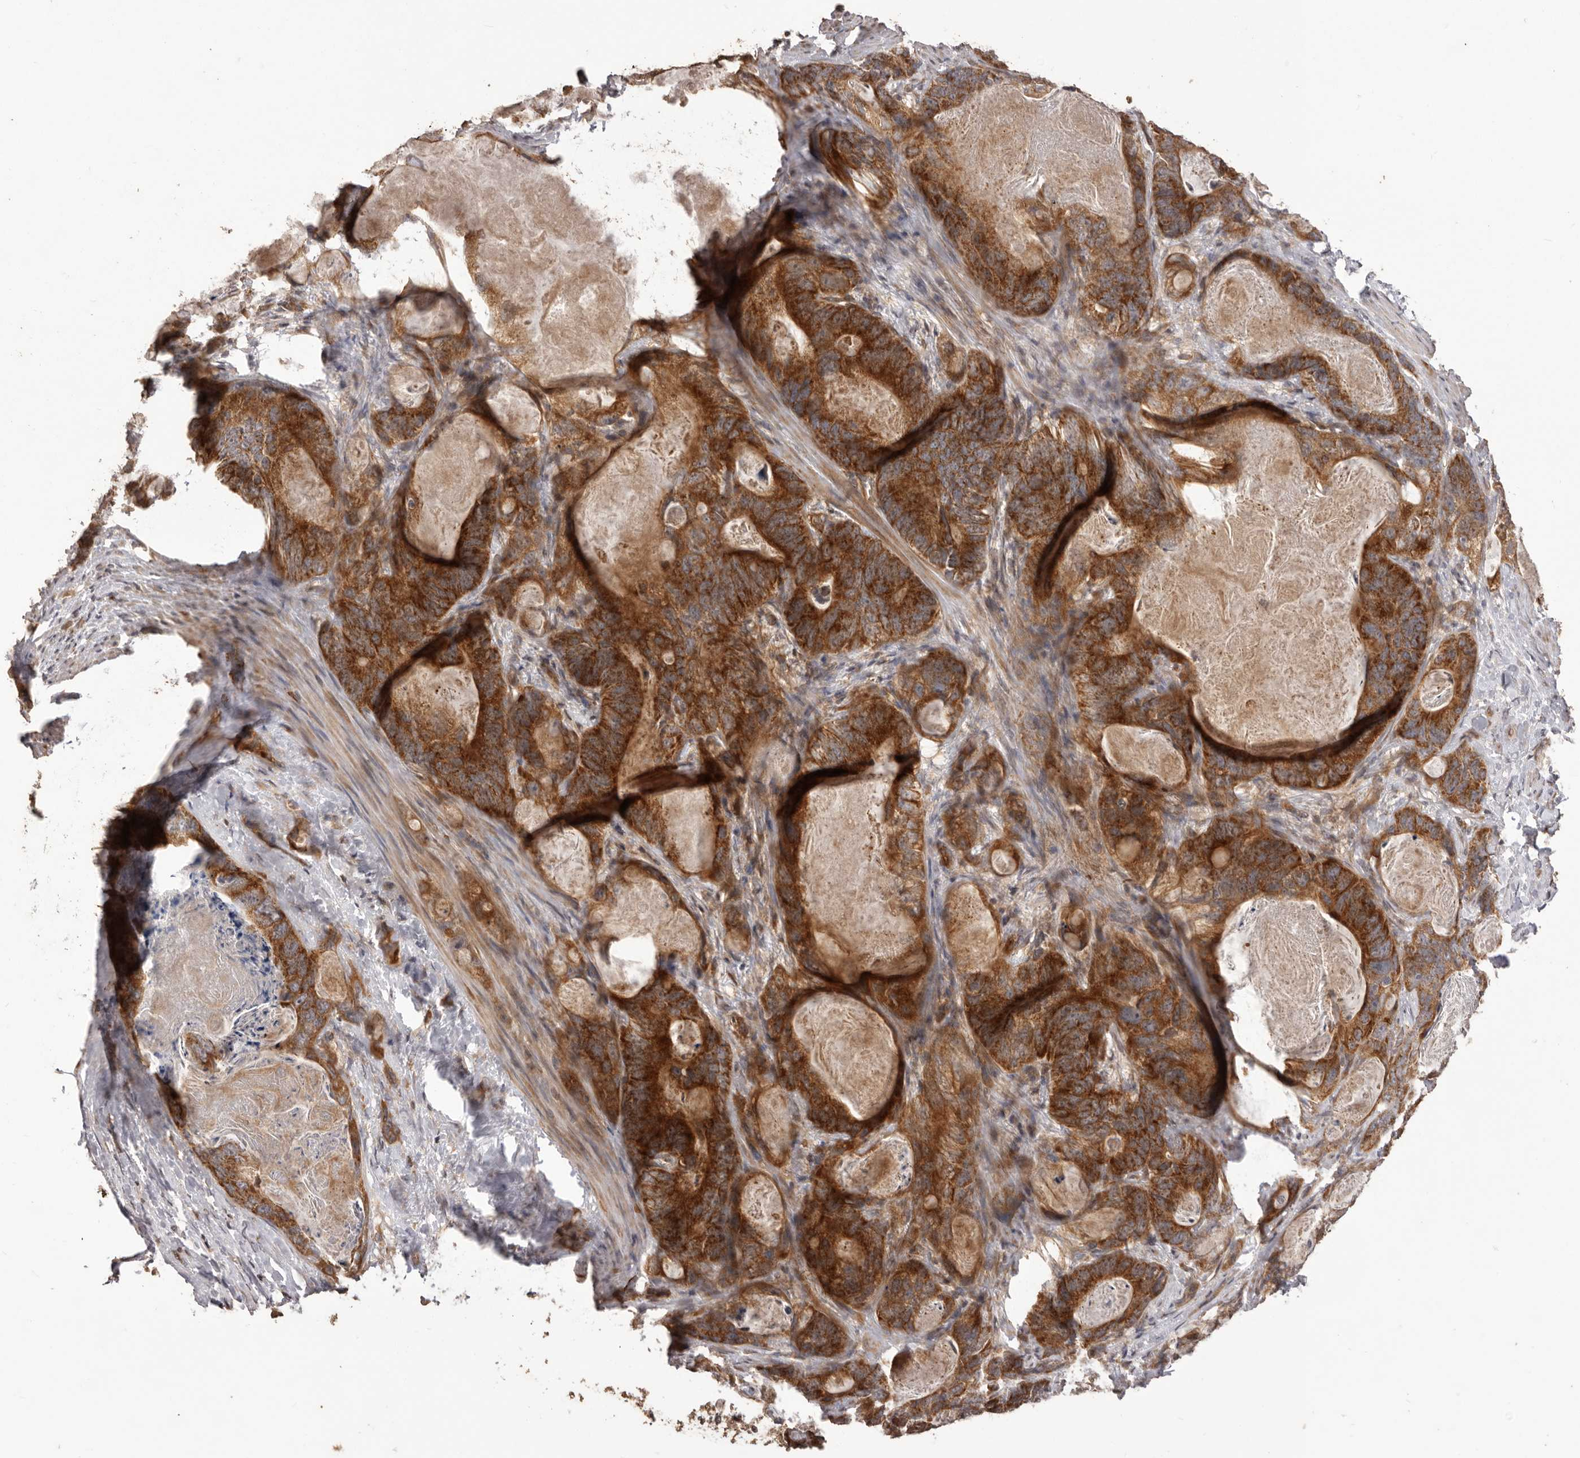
{"staining": {"intensity": "strong", "quantity": ">75%", "location": "cytoplasmic/membranous"}, "tissue": "stomach cancer", "cell_type": "Tumor cells", "image_type": "cancer", "snomed": [{"axis": "morphology", "description": "Normal tissue, NOS"}, {"axis": "morphology", "description": "Adenocarcinoma, NOS"}, {"axis": "topography", "description": "Stomach"}], "caption": "Immunohistochemical staining of stomach cancer (adenocarcinoma) demonstrates strong cytoplasmic/membranous protein staining in approximately >75% of tumor cells. The protein is shown in brown color, while the nuclei are stained blue.", "gene": "QRSL1", "patient": {"sex": "female", "age": 89}}